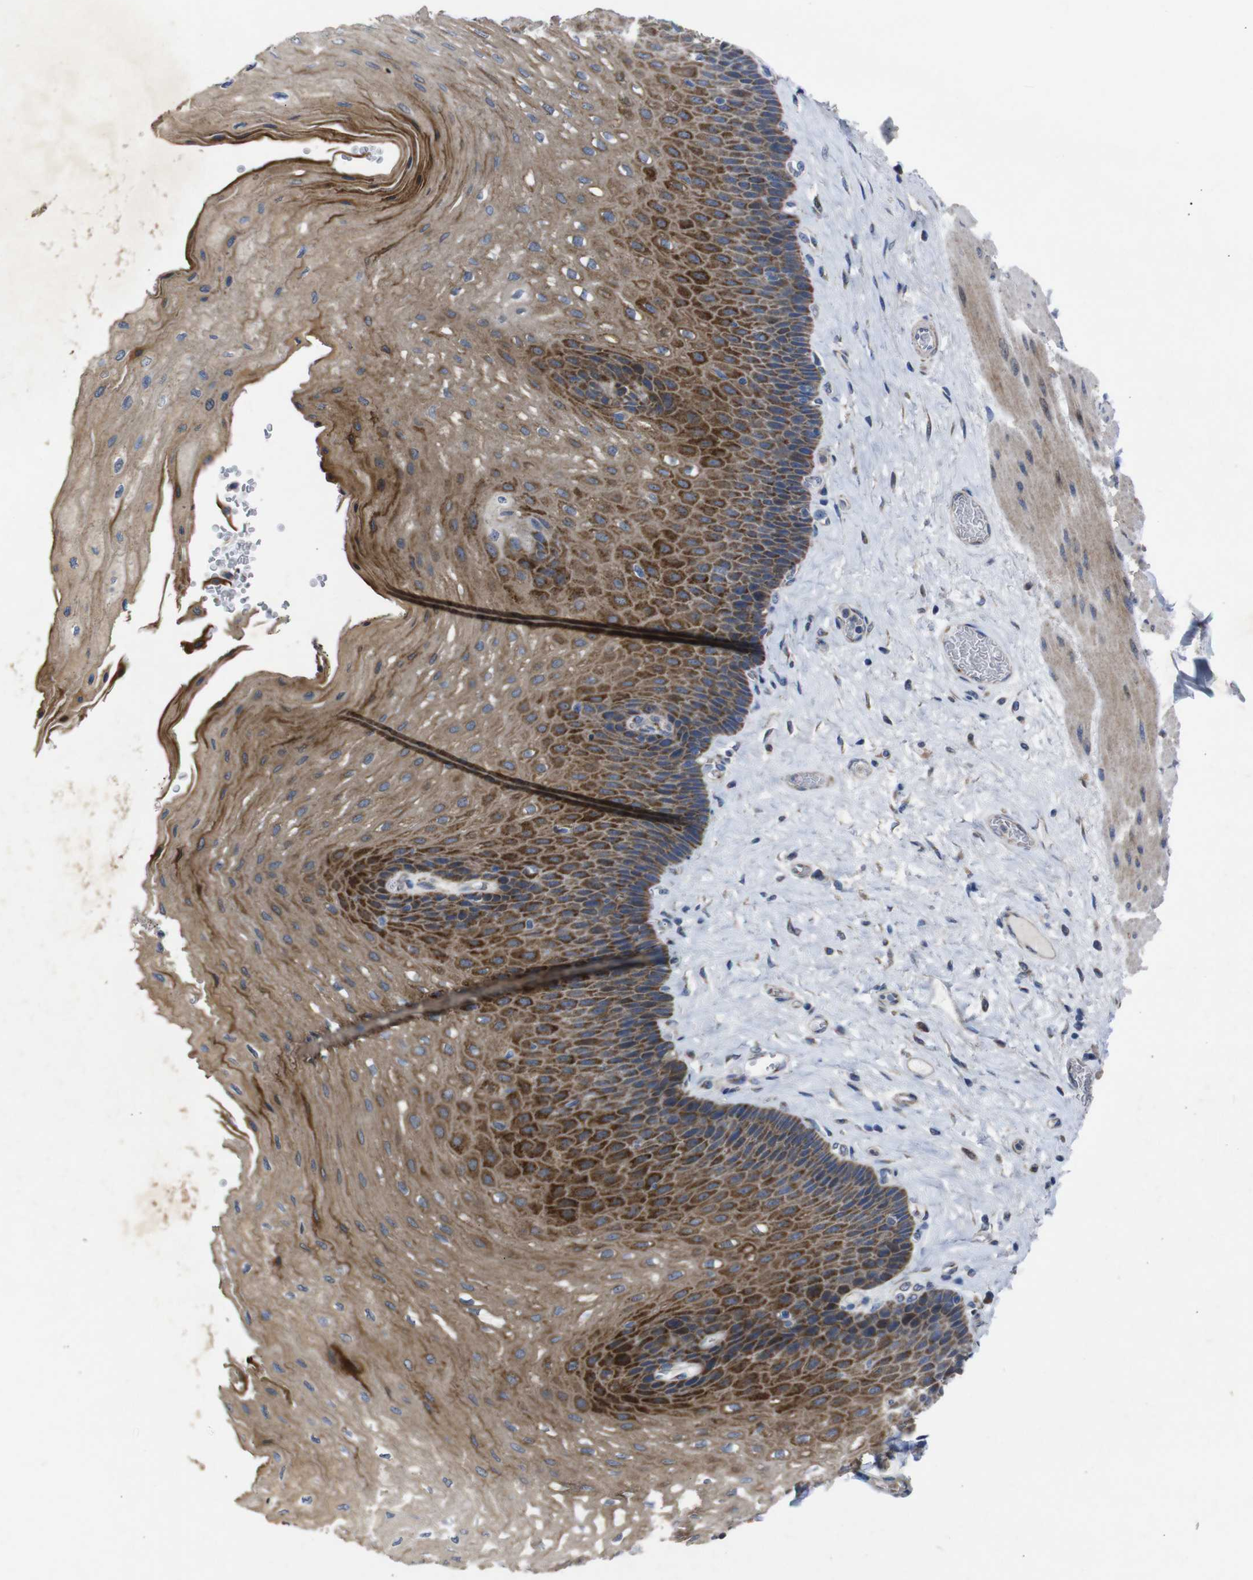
{"staining": {"intensity": "moderate", "quantity": ">75%", "location": "cytoplasmic/membranous"}, "tissue": "esophagus", "cell_type": "Squamous epithelial cells", "image_type": "normal", "snomed": [{"axis": "morphology", "description": "Normal tissue, NOS"}, {"axis": "topography", "description": "Esophagus"}], "caption": "A micrograph of esophagus stained for a protein shows moderate cytoplasmic/membranous brown staining in squamous epithelial cells. (DAB (3,3'-diaminobenzidine) IHC with brightfield microscopy, high magnification).", "gene": "CHST10", "patient": {"sex": "female", "age": 72}}